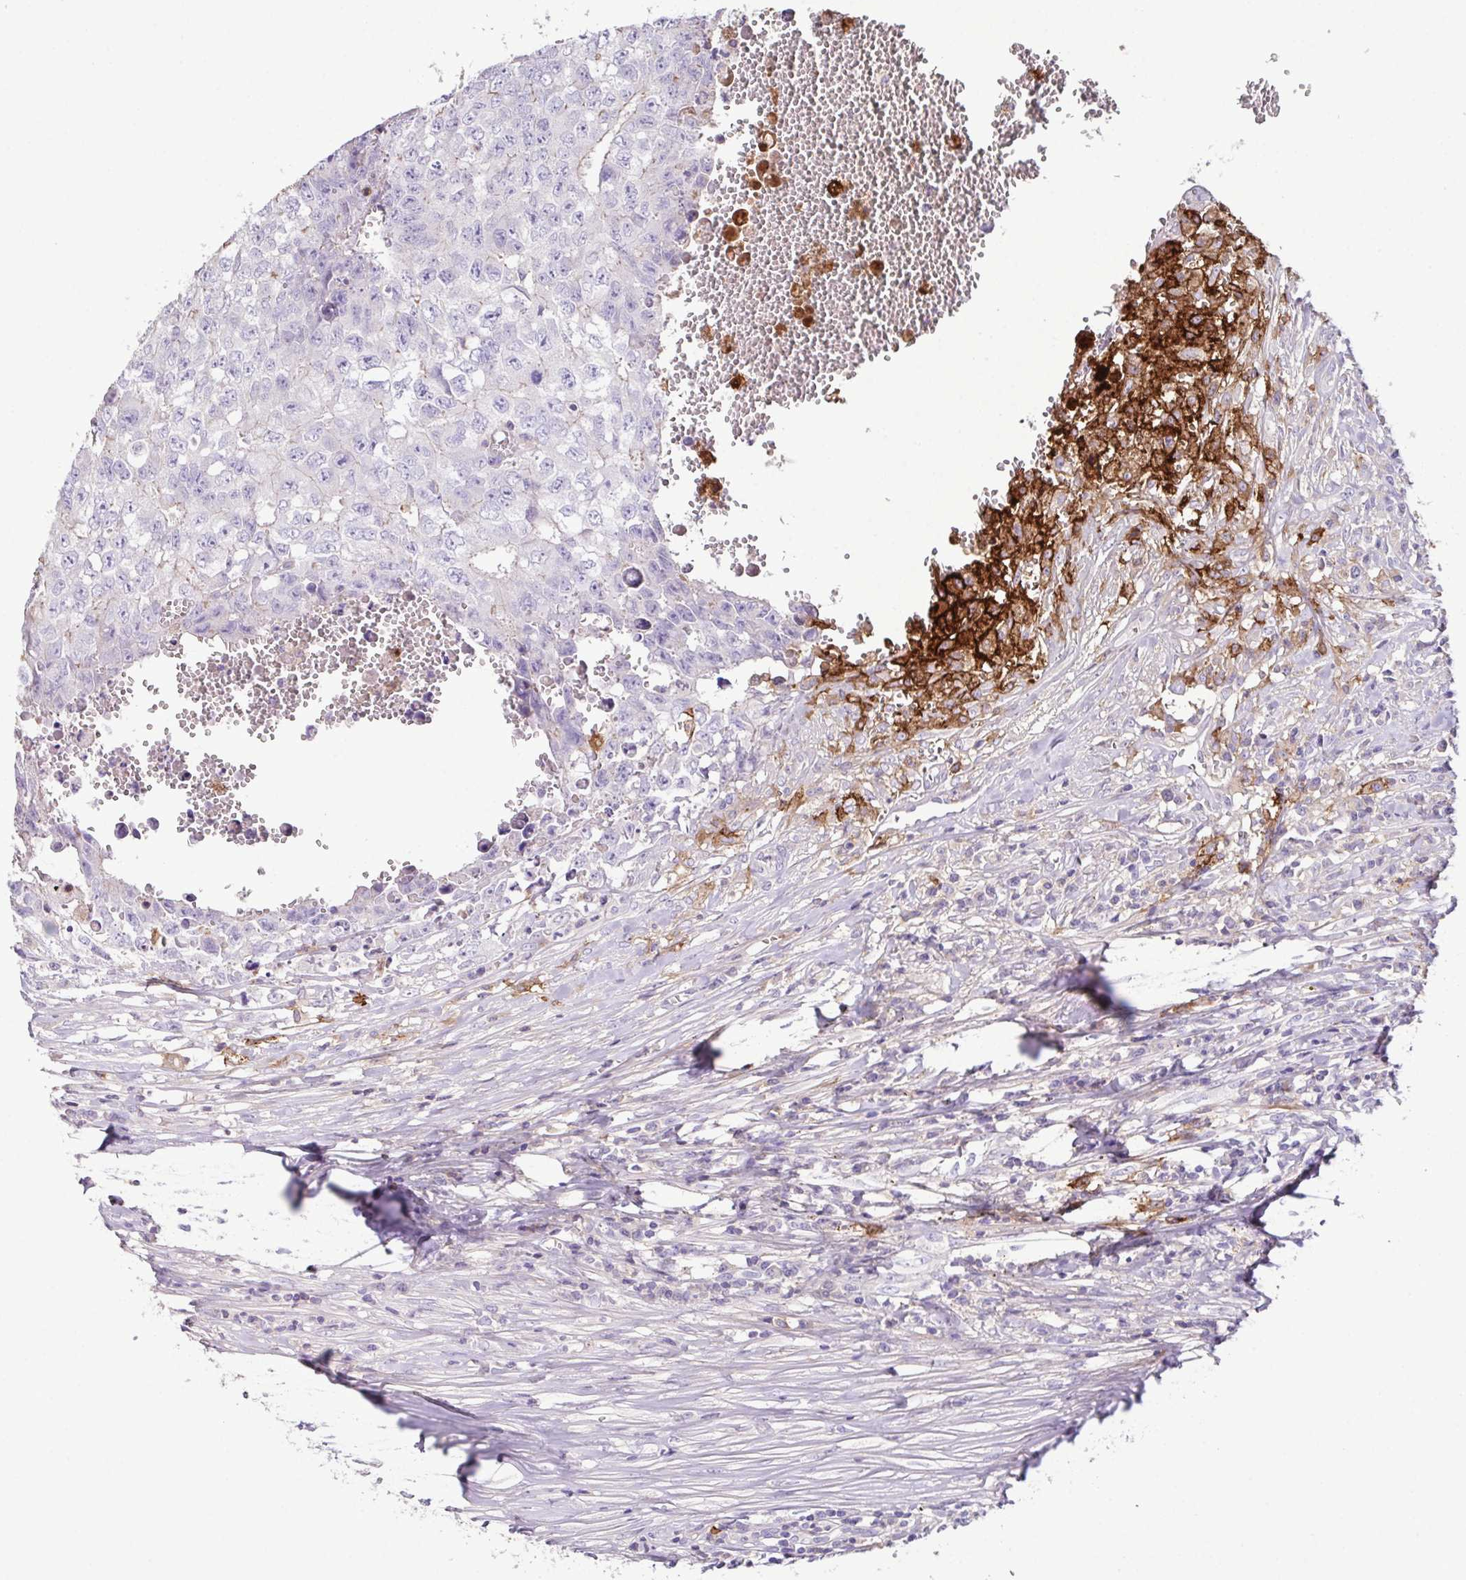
{"staining": {"intensity": "negative", "quantity": "none", "location": "none"}, "tissue": "testis cancer", "cell_type": "Tumor cells", "image_type": "cancer", "snomed": [{"axis": "morphology", "description": "Carcinoma, Embryonal, NOS"}, {"axis": "morphology", "description": "Teratoma, malignant, NOS"}, {"axis": "topography", "description": "Testis"}], "caption": "An immunohistochemistry (IHC) image of testis embryonal carcinoma is shown. There is no staining in tumor cells of testis embryonal carcinoma.", "gene": "MARCO", "patient": {"sex": "male", "age": 24}}